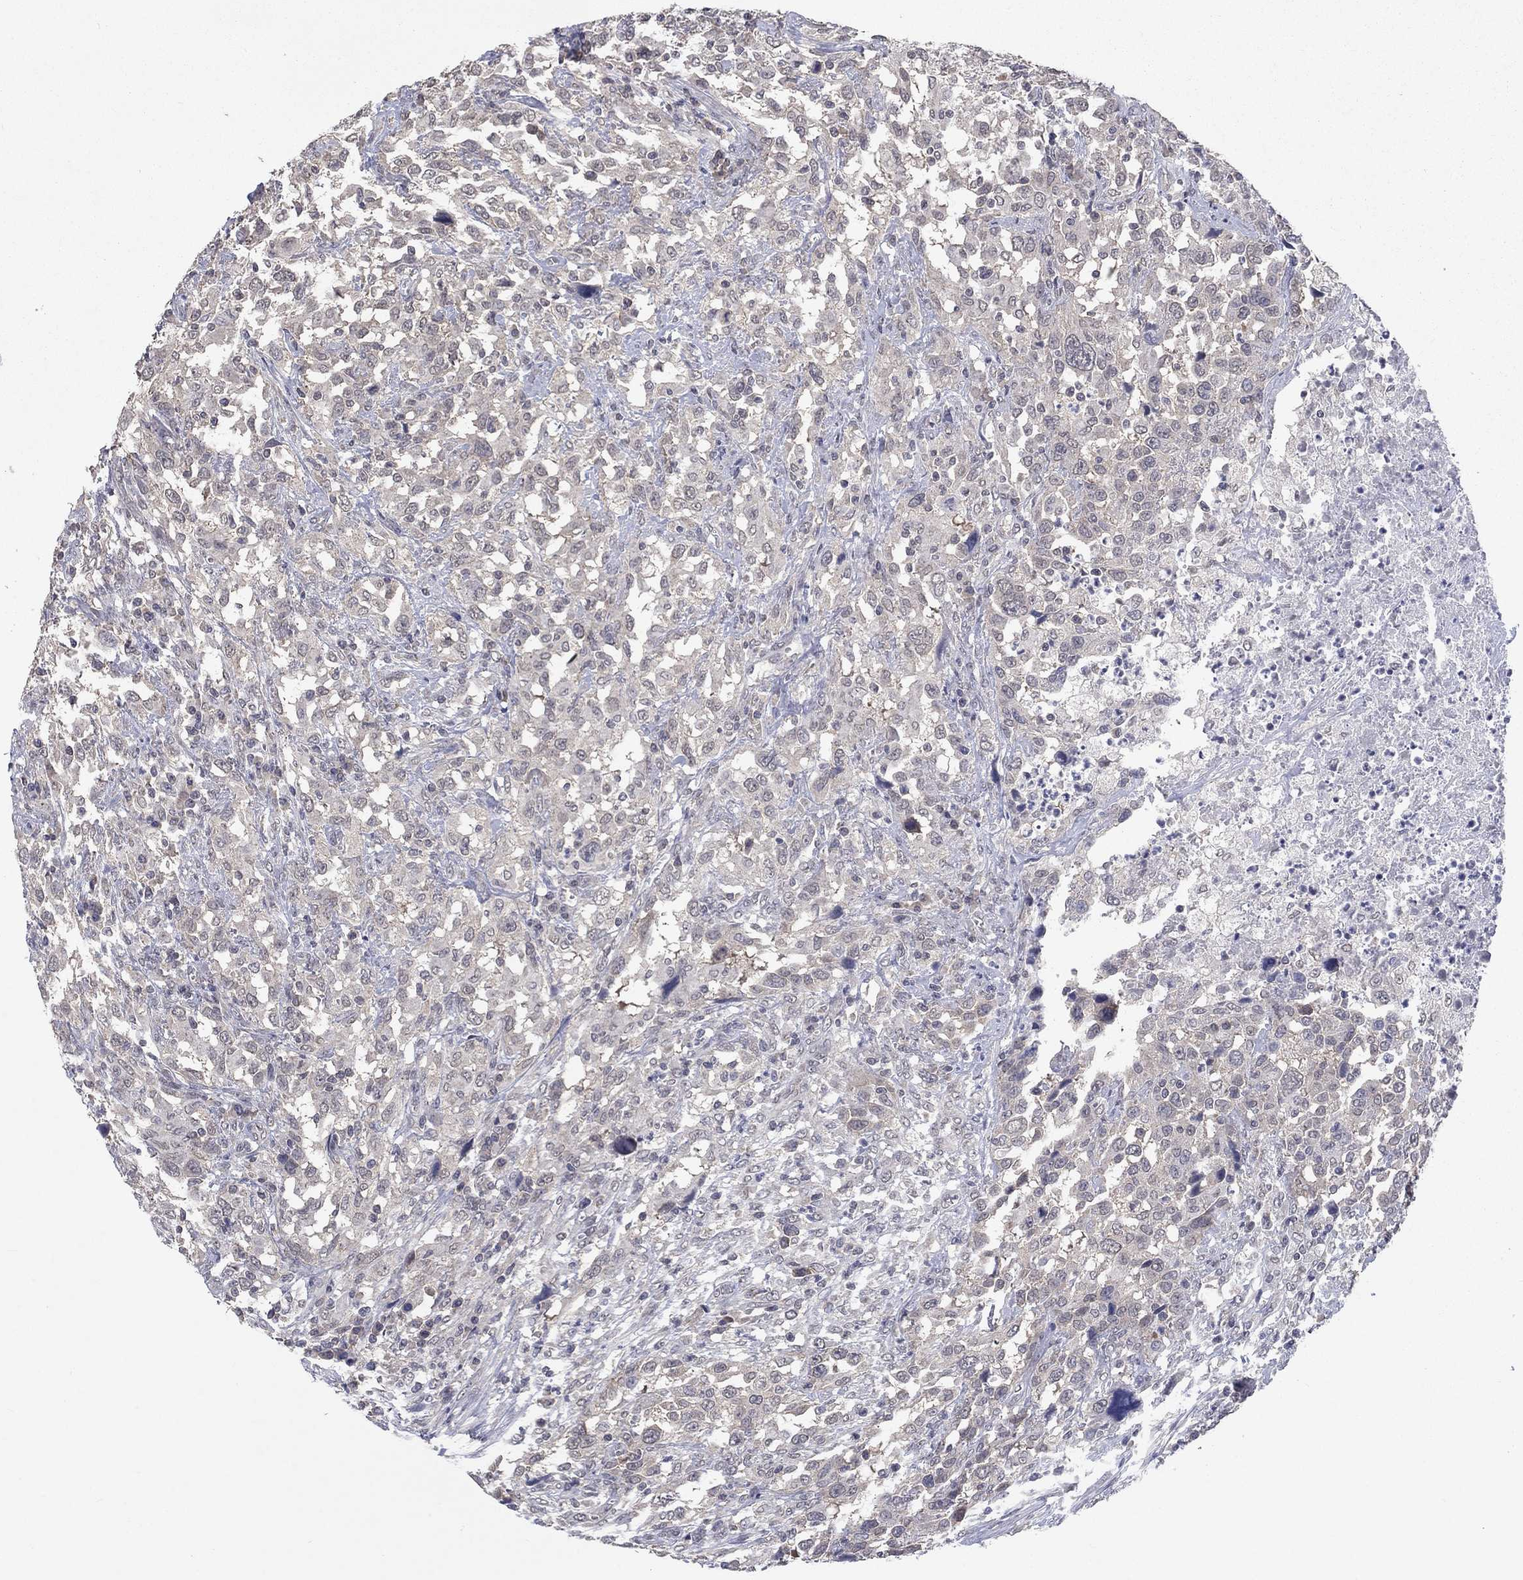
{"staining": {"intensity": "negative", "quantity": "none", "location": "none"}, "tissue": "urothelial cancer", "cell_type": "Tumor cells", "image_type": "cancer", "snomed": [{"axis": "morphology", "description": "Urothelial carcinoma, NOS"}, {"axis": "morphology", "description": "Urothelial carcinoma, High grade"}, {"axis": "topography", "description": "Urinary bladder"}], "caption": "The IHC histopathology image has no significant positivity in tumor cells of urothelial cancer tissue.", "gene": "SPATA33", "patient": {"sex": "female", "age": 64}}